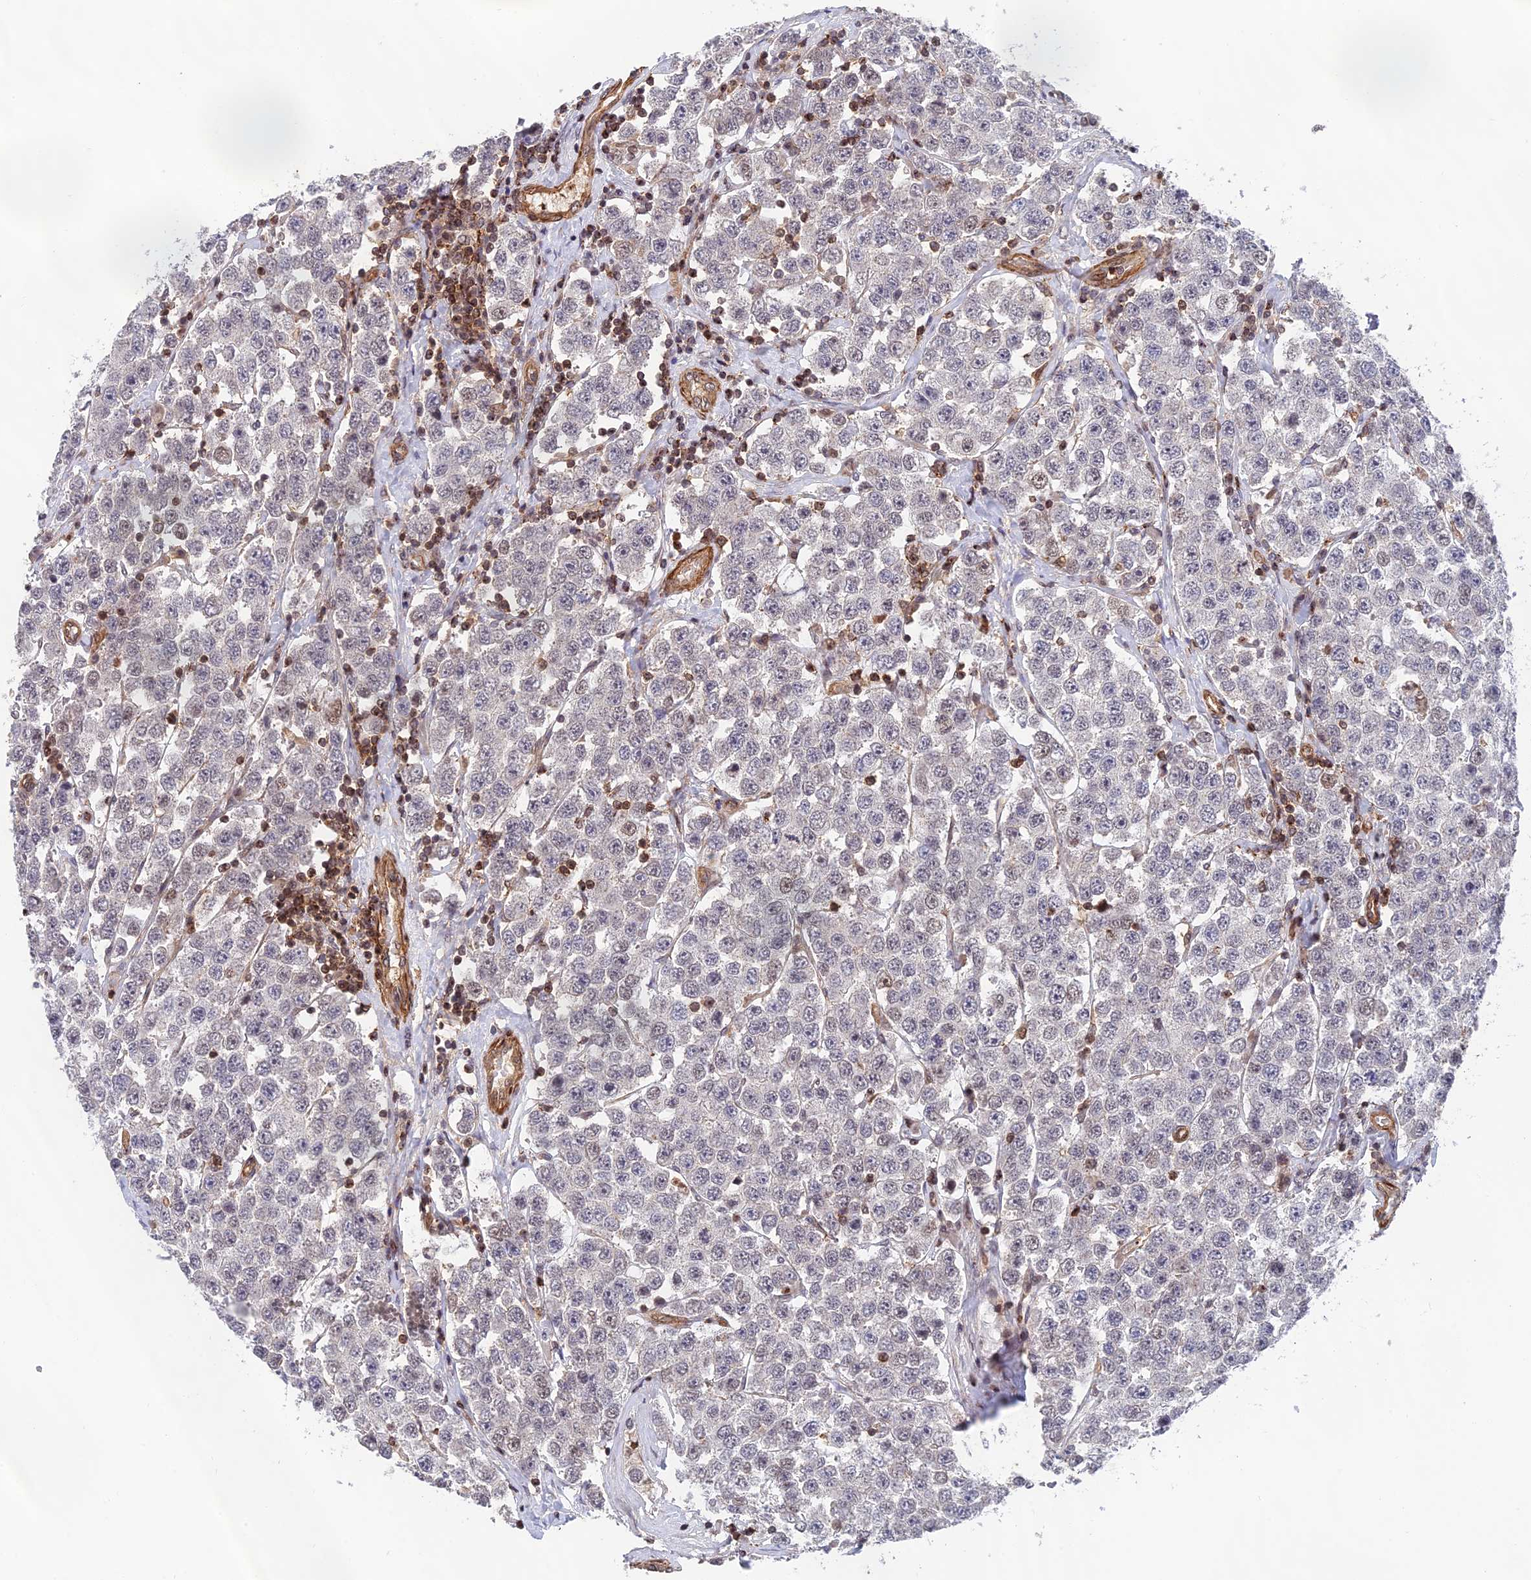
{"staining": {"intensity": "negative", "quantity": "none", "location": "none"}, "tissue": "testis cancer", "cell_type": "Tumor cells", "image_type": "cancer", "snomed": [{"axis": "morphology", "description": "Seminoma, NOS"}, {"axis": "topography", "description": "Testis"}], "caption": "Micrograph shows no protein expression in tumor cells of testis cancer (seminoma) tissue.", "gene": "OSBPL1A", "patient": {"sex": "male", "age": 28}}